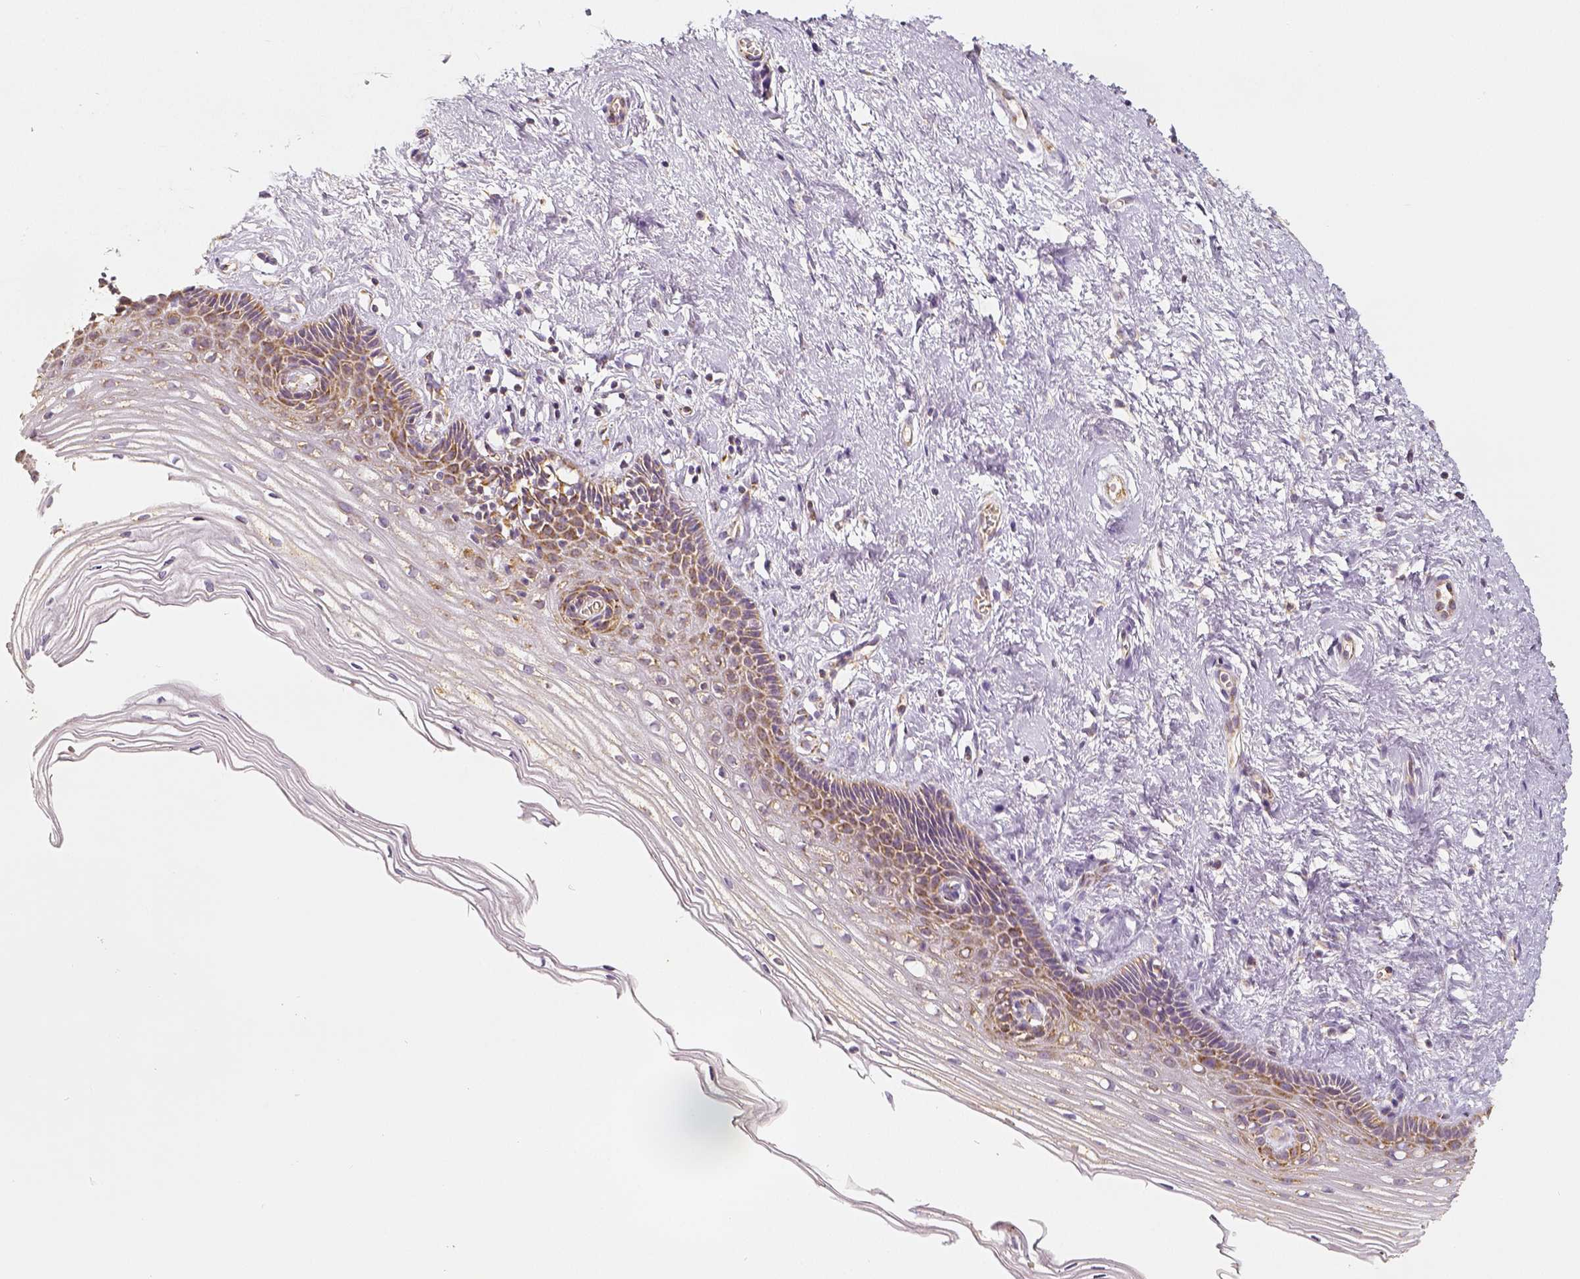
{"staining": {"intensity": "moderate", "quantity": ">75%", "location": "cytoplasmic/membranous"}, "tissue": "cervix", "cell_type": "Squamous epithelial cells", "image_type": "normal", "snomed": [{"axis": "morphology", "description": "Normal tissue, NOS"}, {"axis": "topography", "description": "Cervix"}], "caption": "Normal cervix reveals moderate cytoplasmic/membranous staining in approximately >75% of squamous epithelial cells, visualized by immunohistochemistry. (brown staining indicates protein expression, while blue staining denotes nuclei).", "gene": "PGAM5", "patient": {"sex": "female", "age": 40}}